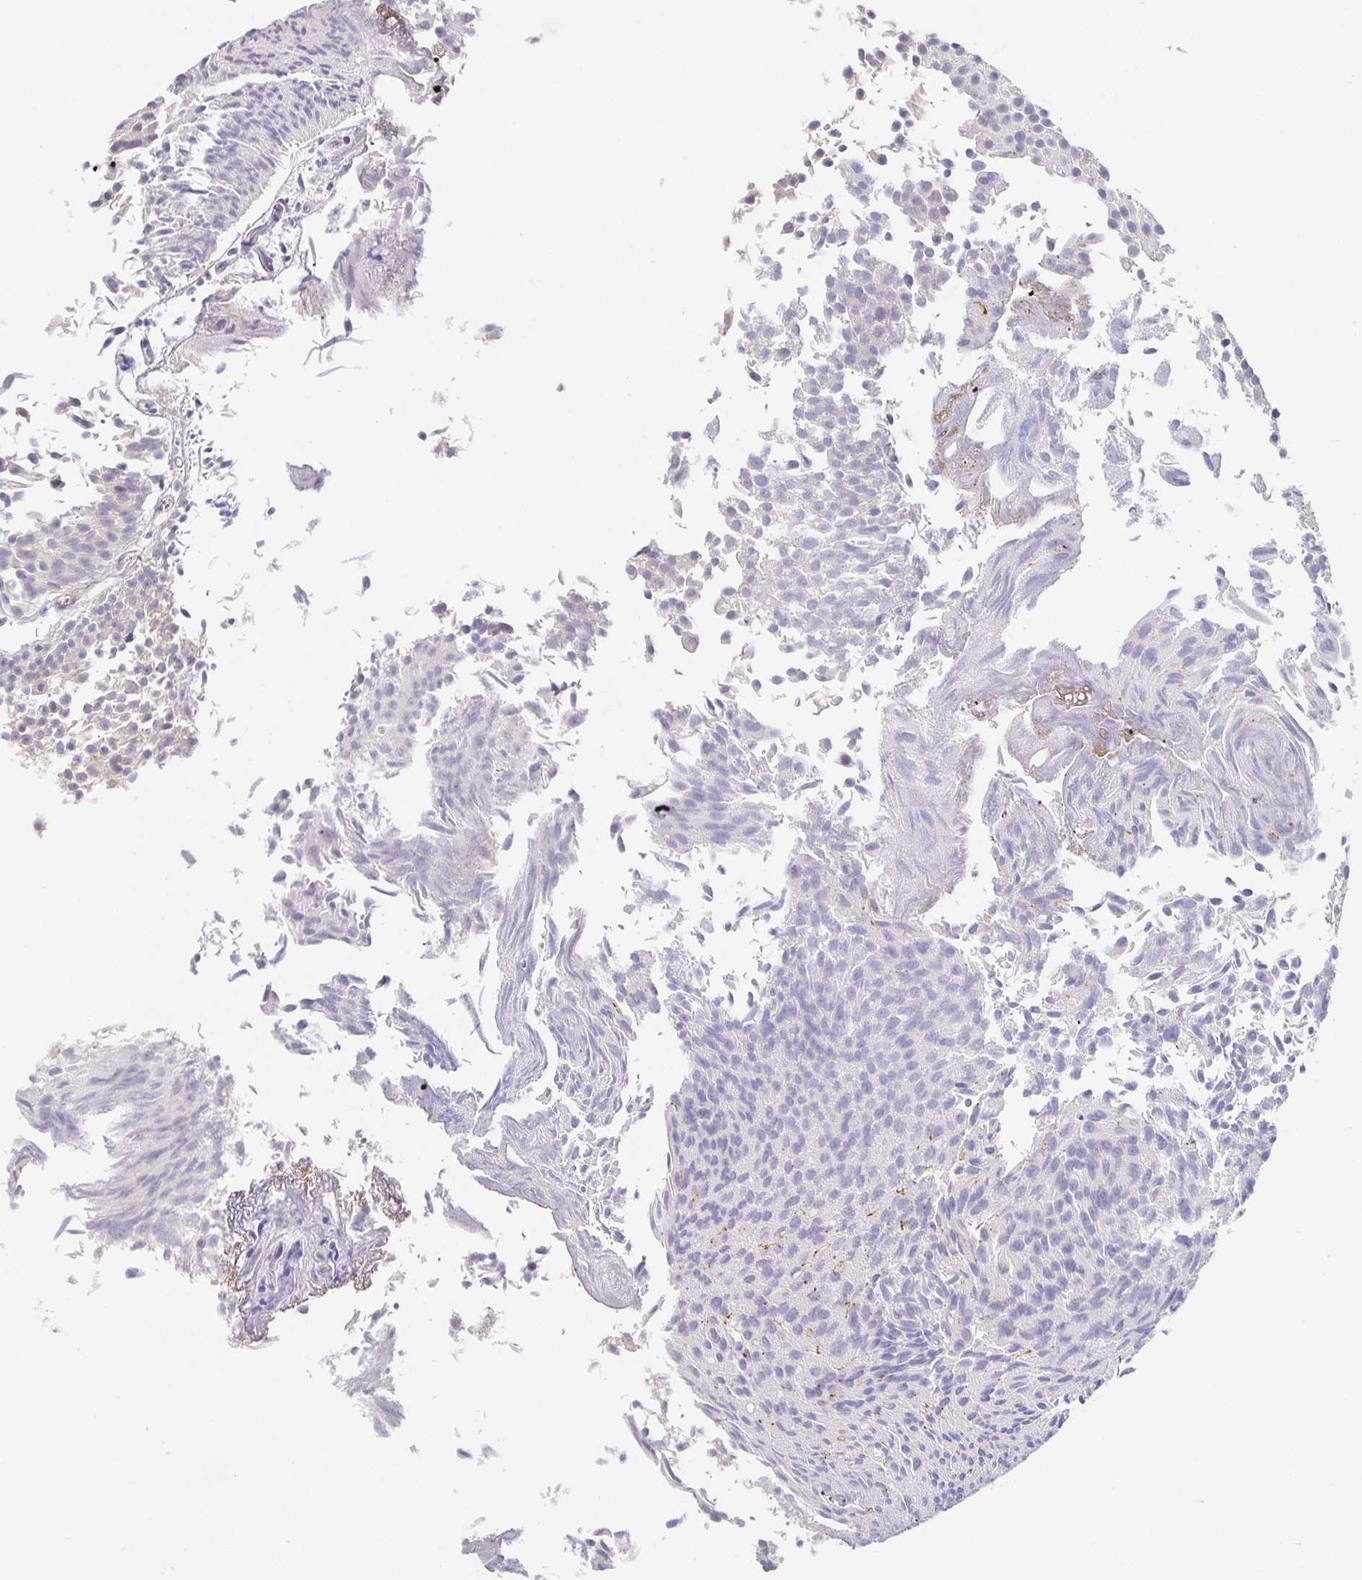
{"staining": {"intensity": "negative", "quantity": "none", "location": "none"}, "tissue": "urothelial cancer", "cell_type": "Tumor cells", "image_type": "cancer", "snomed": [{"axis": "morphology", "description": "Urothelial carcinoma, Low grade"}, {"axis": "topography", "description": "Urinary bladder"}], "caption": "This is an immunohistochemistry image of human urothelial carcinoma (low-grade). There is no expression in tumor cells.", "gene": "PDX1", "patient": {"sex": "male", "age": 80}}